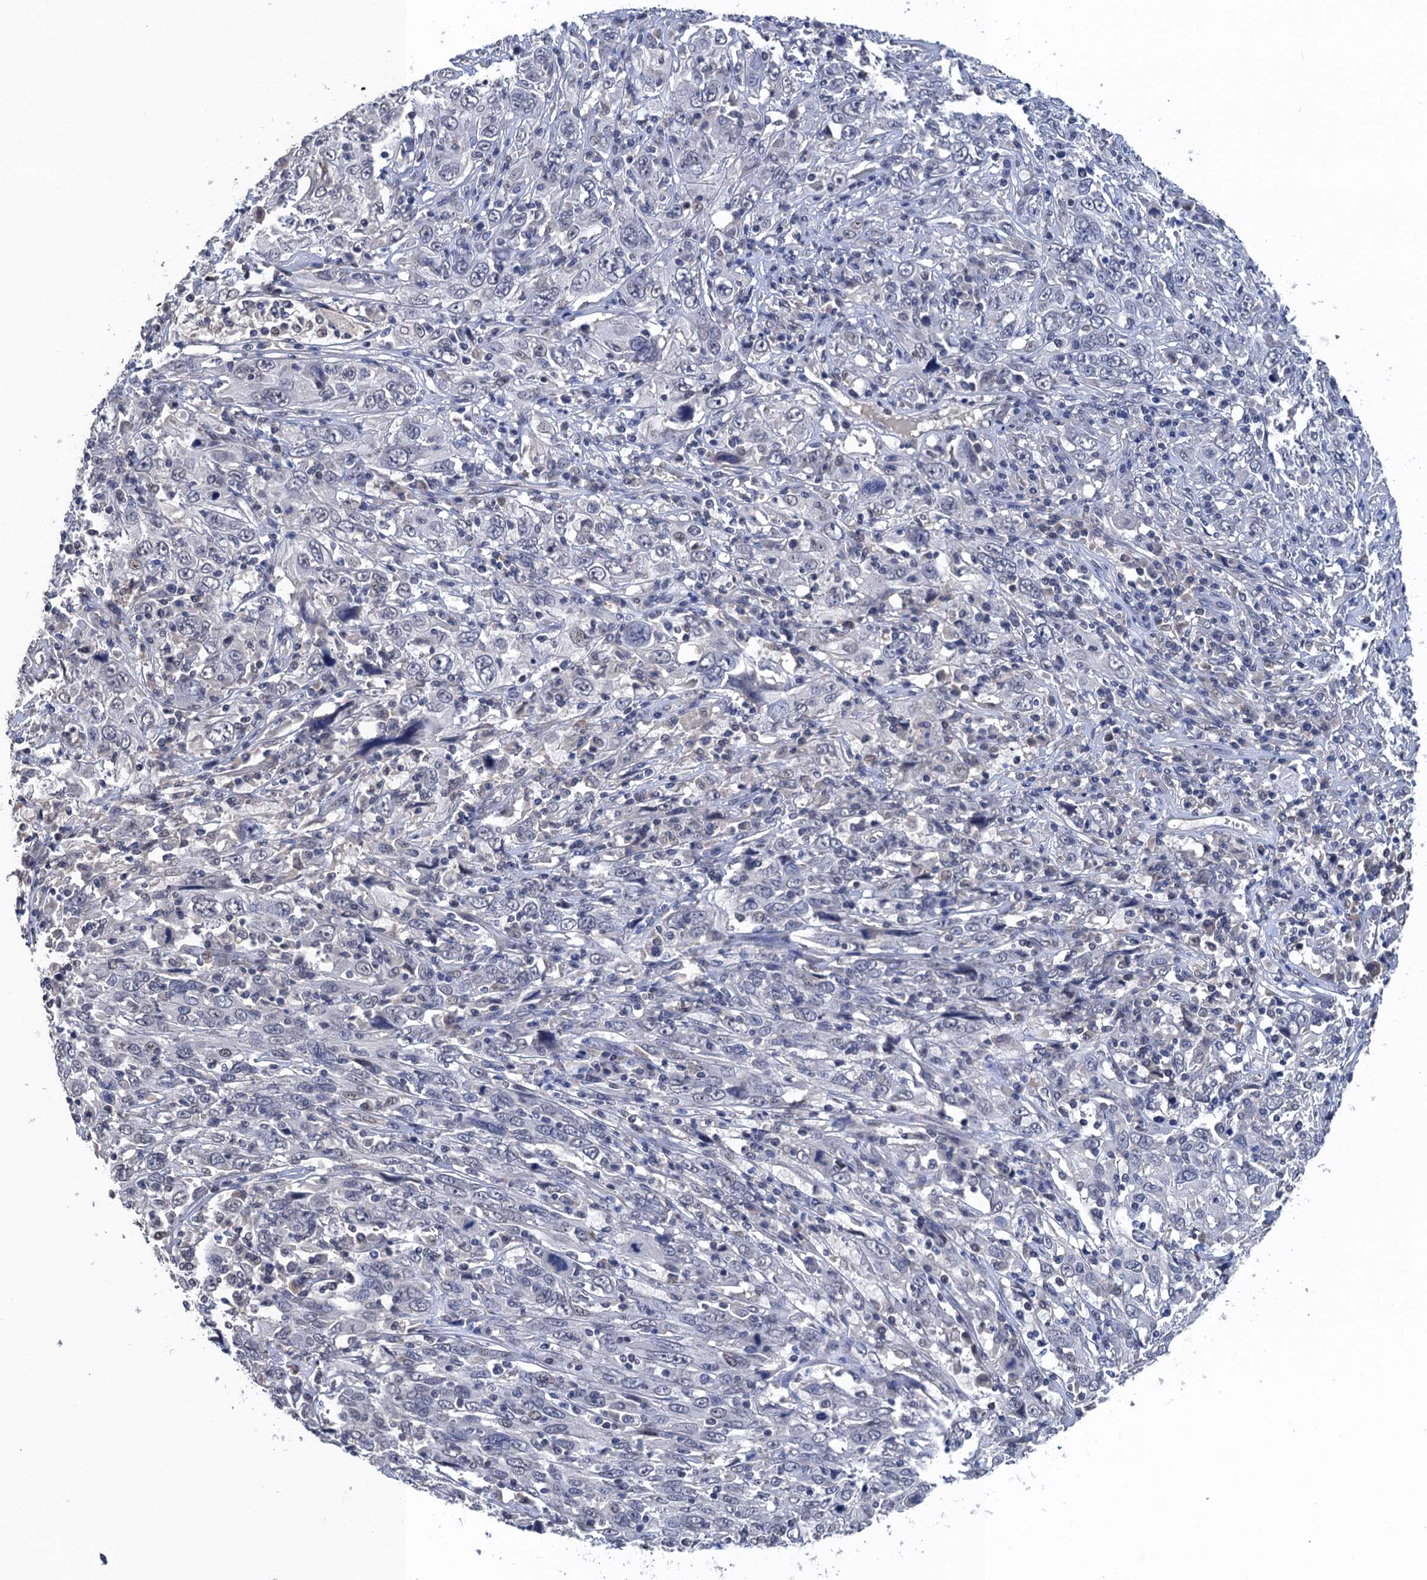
{"staining": {"intensity": "negative", "quantity": "none", "location": "none"}, "tissue": "cervical cancer", "cell_type": "Tumor cells", "image_type": "cancer", "snomed": [{"axis": "morphology", "description": "Squamous cell carcinoma, NOS"}, {"axis": "topography", "description": "Cervix"}], "caption": "This is a image of immunohistochemistry (IHC) staining of cervical squamous cell carcinoma, which shows no staining in tumor cells.", "gene": "ART5", "patient": {"sex": "female", "age": 46}}